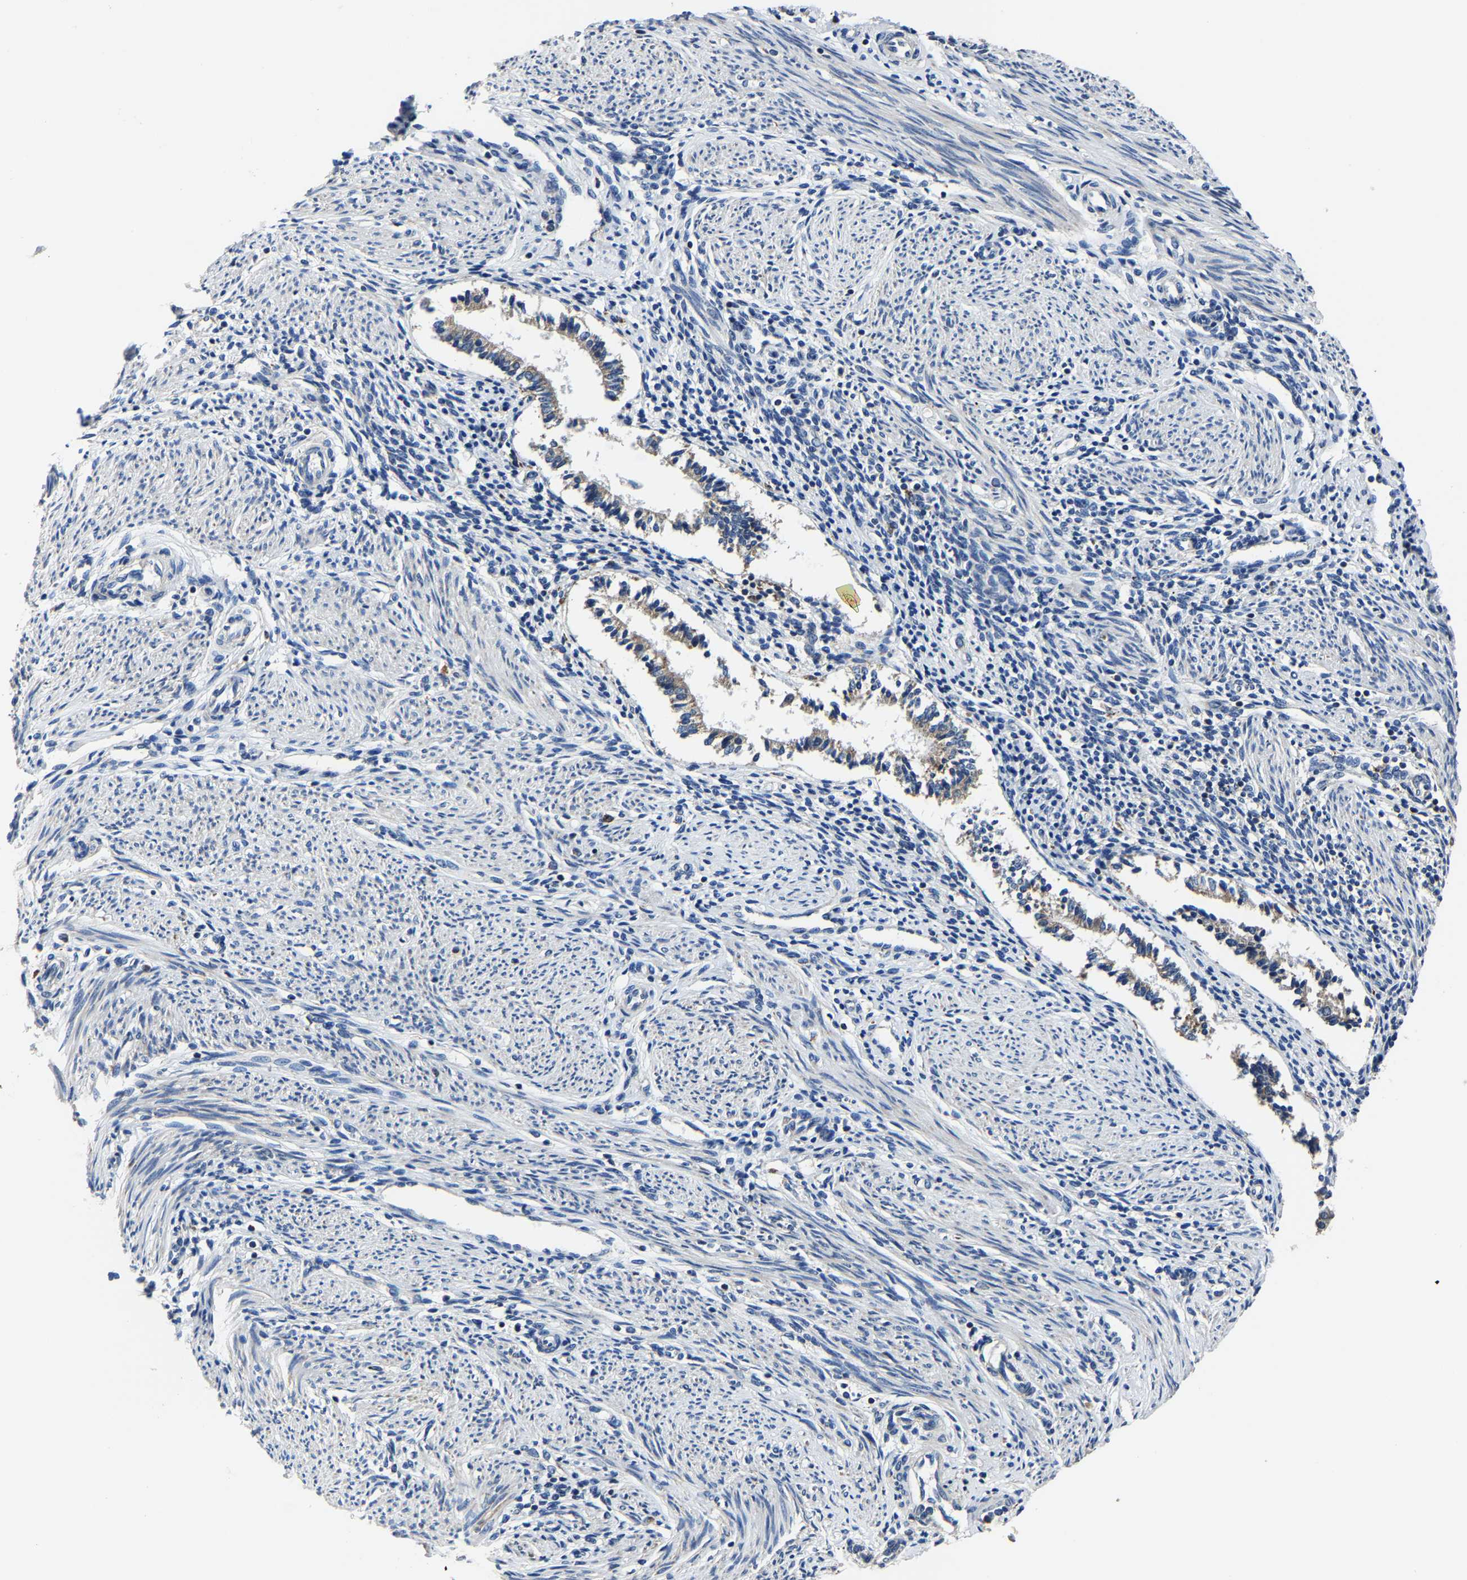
{"staining": {"intensity": "negative", "quantity": "none", "location": "none"}, "tissue": "endometrium", "cell_type": "Cells in endometrial stroma", "image_type": "normal", "snomed": [{"axis": "morphology", "description": "Normal tissue, NOS"}, {"axis": "topography", "description": "Endometrium"}], "caption": "This is an IHC micrograph of normal human endometrium. There is no expression in cells in endometrial stroma.", "gene": "AGK", "patient": {"sex": "female", "age": 42}}